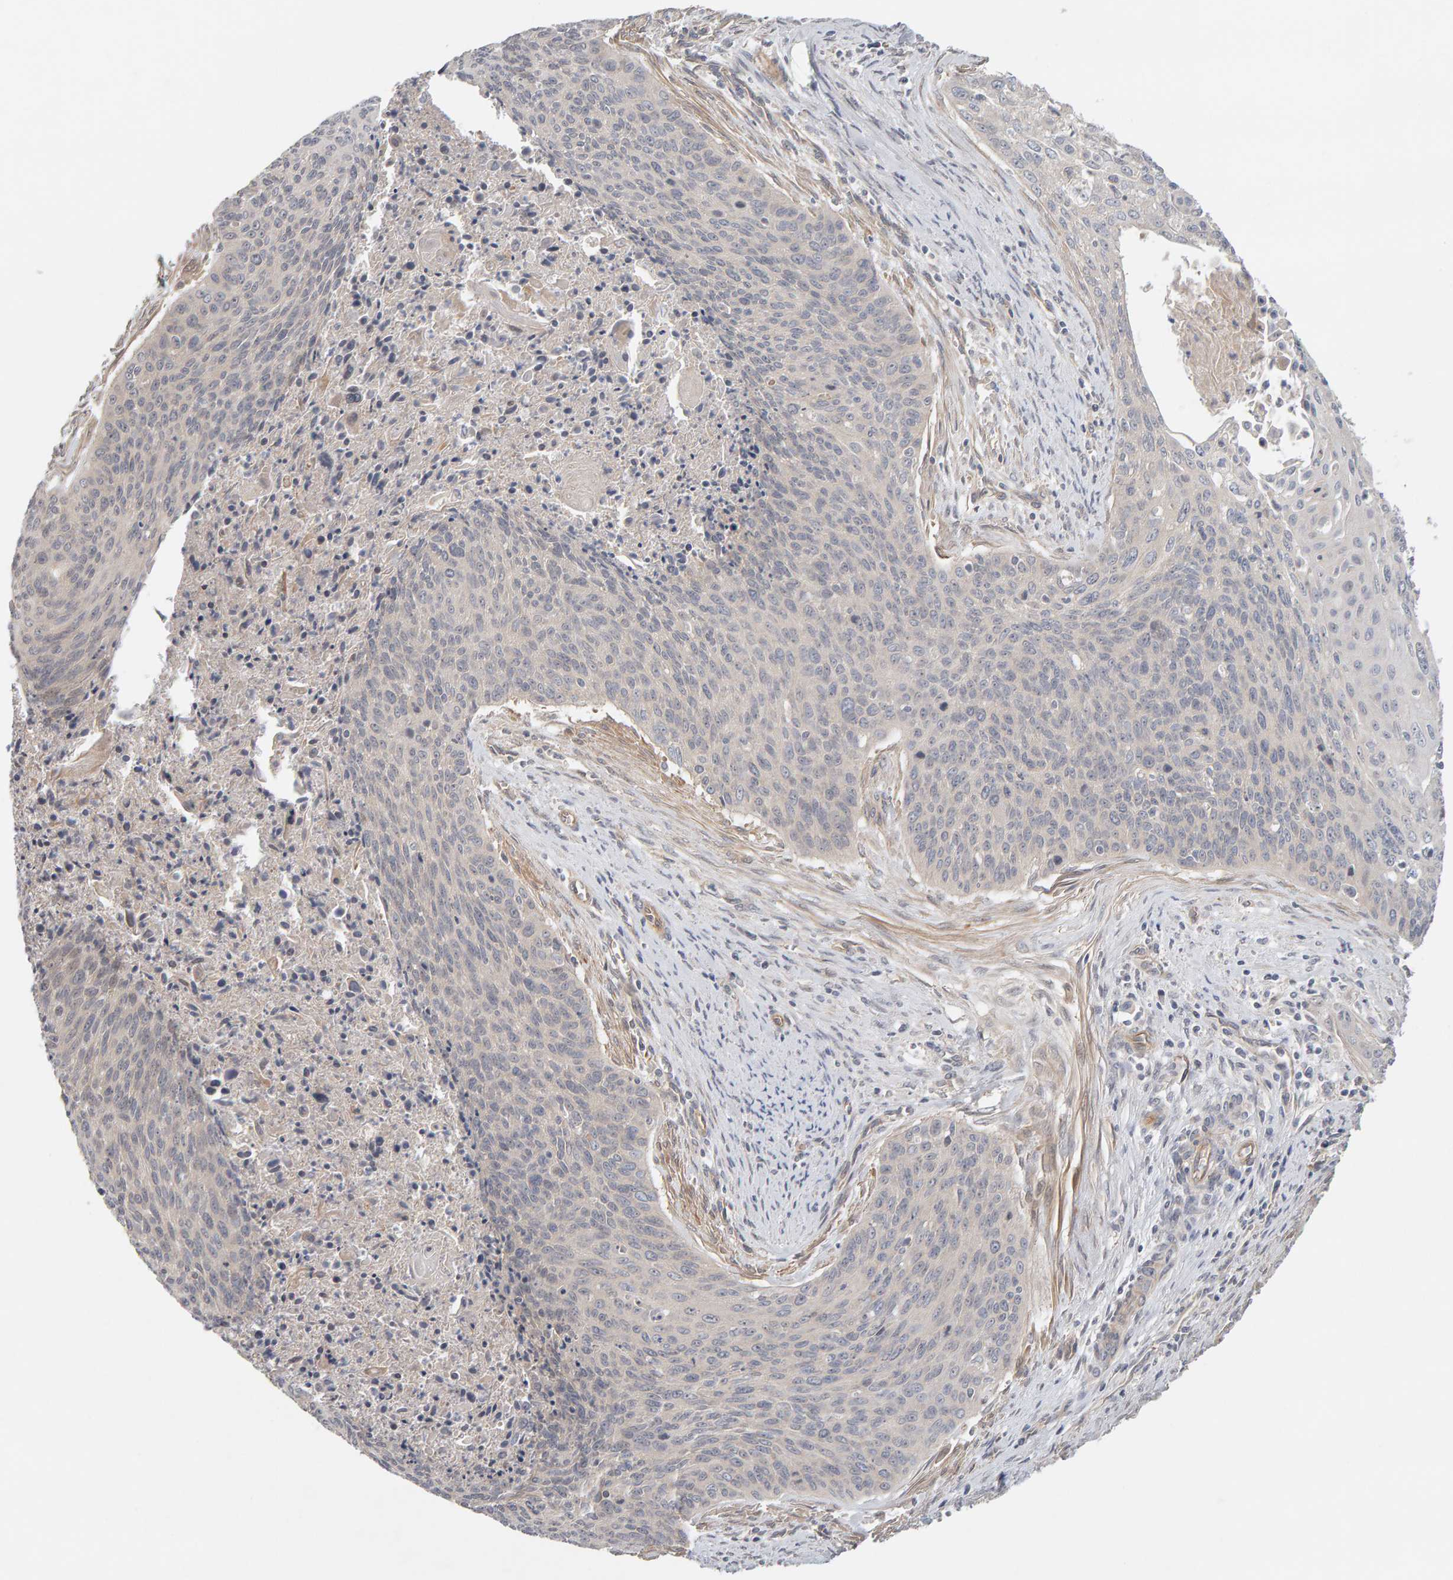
{"staining": {"intensity": "negative", "quantity": "none", "location": "none"}, "tissue": "cervical cancer", "cell_type": "Tumor cells", "image_type": "cancer", "snomed": [{"axis": "morphology", "description": "Squamous cell carcinoma, NOS"}, {"axis": "topography", "description": "Cervix"}], "caption": "Photomicrograph shows no significant protein staining in tumor cells of cervical squamous cell carcinoma.", "gene": "PPP1R16A", "patient": {"sex": "female", "age": 55}}